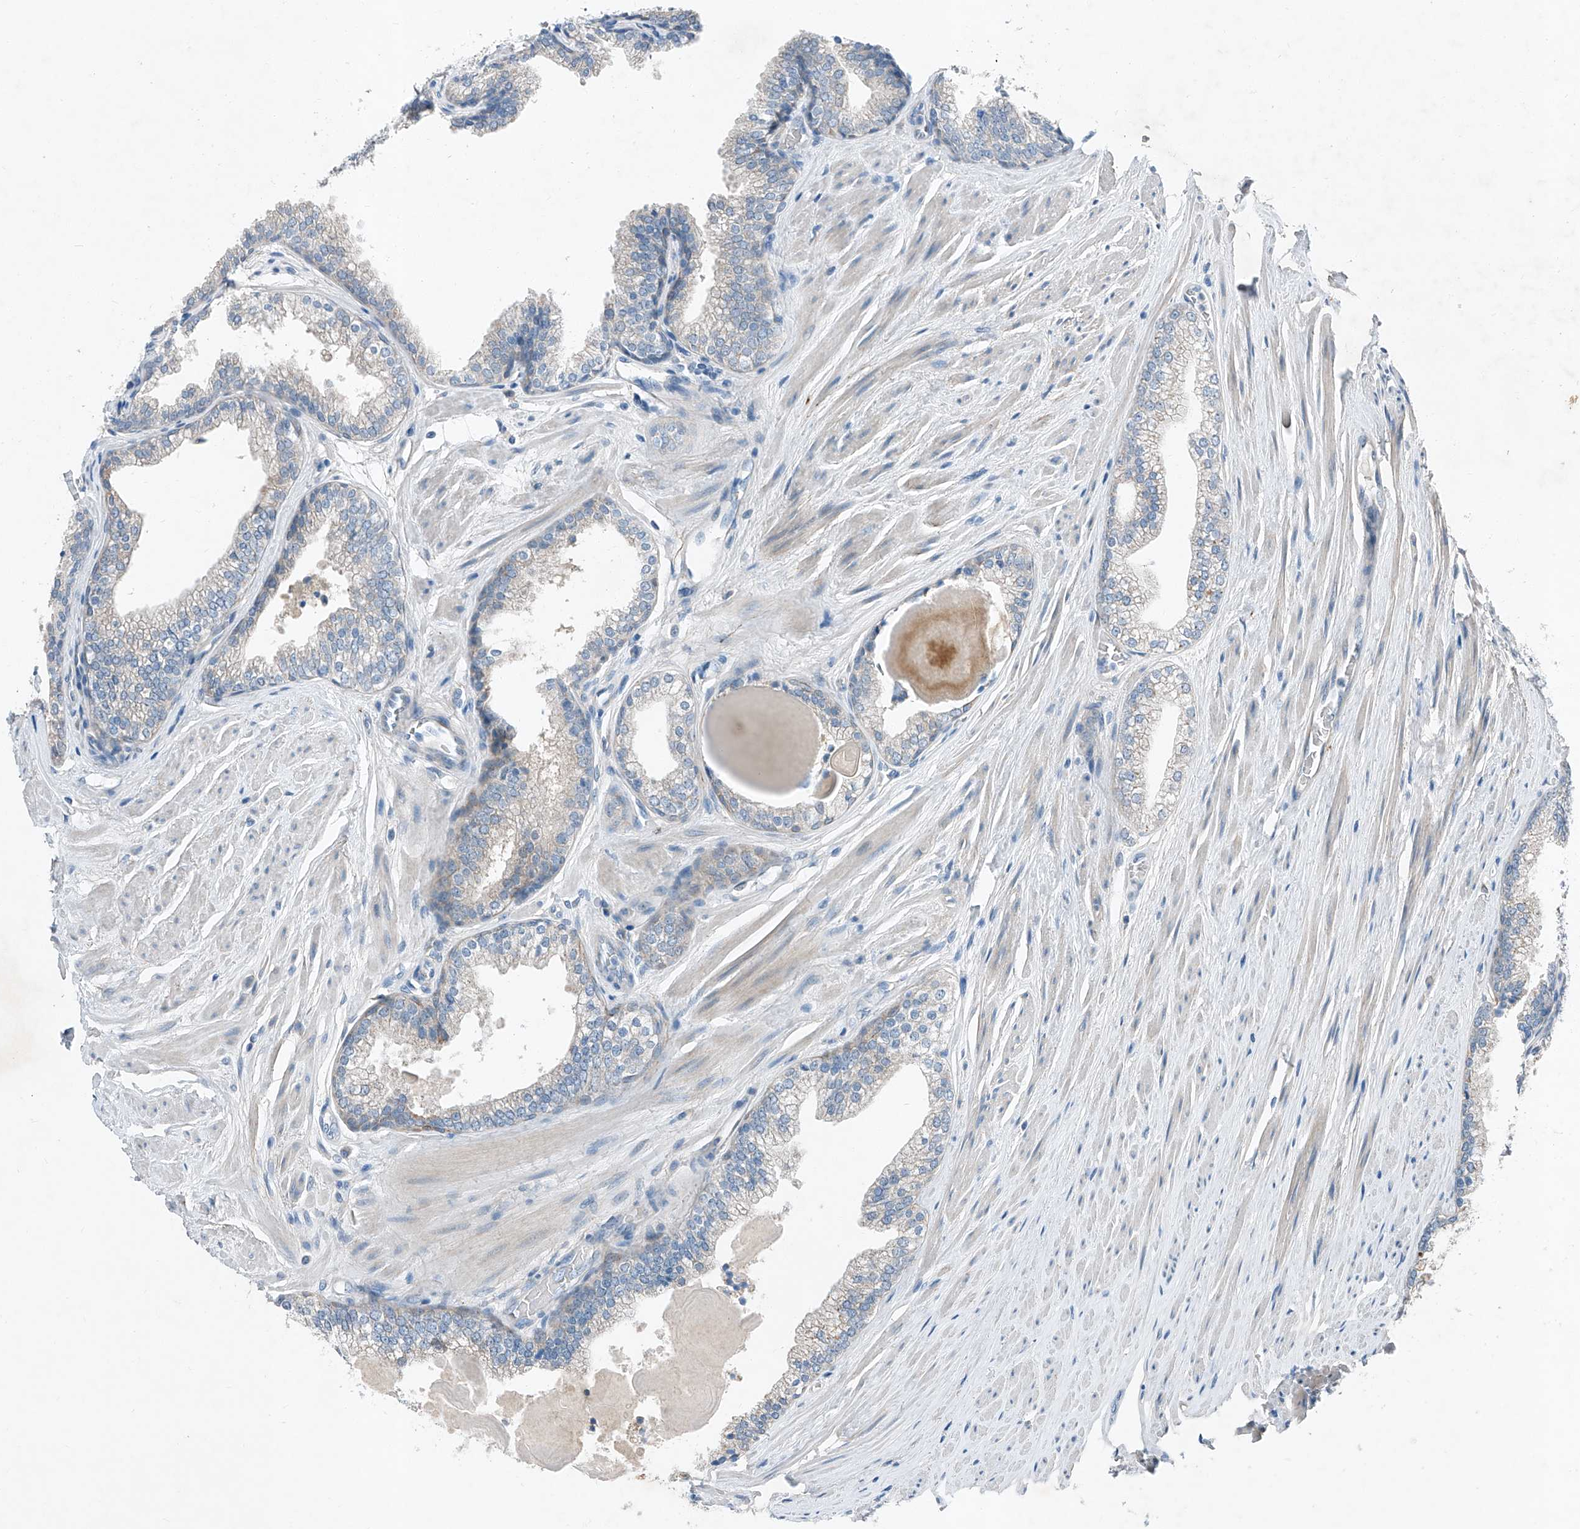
{"staining": {"intensity": "weak", "quantity": "<25%", "location": "cytoplasmic/membranous"}, "tissue": "prostate cancer", "cell_type": "Tumor cells", "image_type": "cancer", "snomed": [{"axis": "morphology", "description": "Adenocarcinoma, High grade"}, {"axis": "topography", "description": "Prostate"}], "caption": "This image is of prostate high-grade adenocarcinoma stained with immunohistochemistry to label a protein in brown with the nuclei are counter-stained blue. There is no expression in tumor cells. (Brightfield microscopy of DAB immunohistochemistry (IHC) at high magnification).", "gene": "MDGA1", "patient": {"sex": "male", "age": 63}}